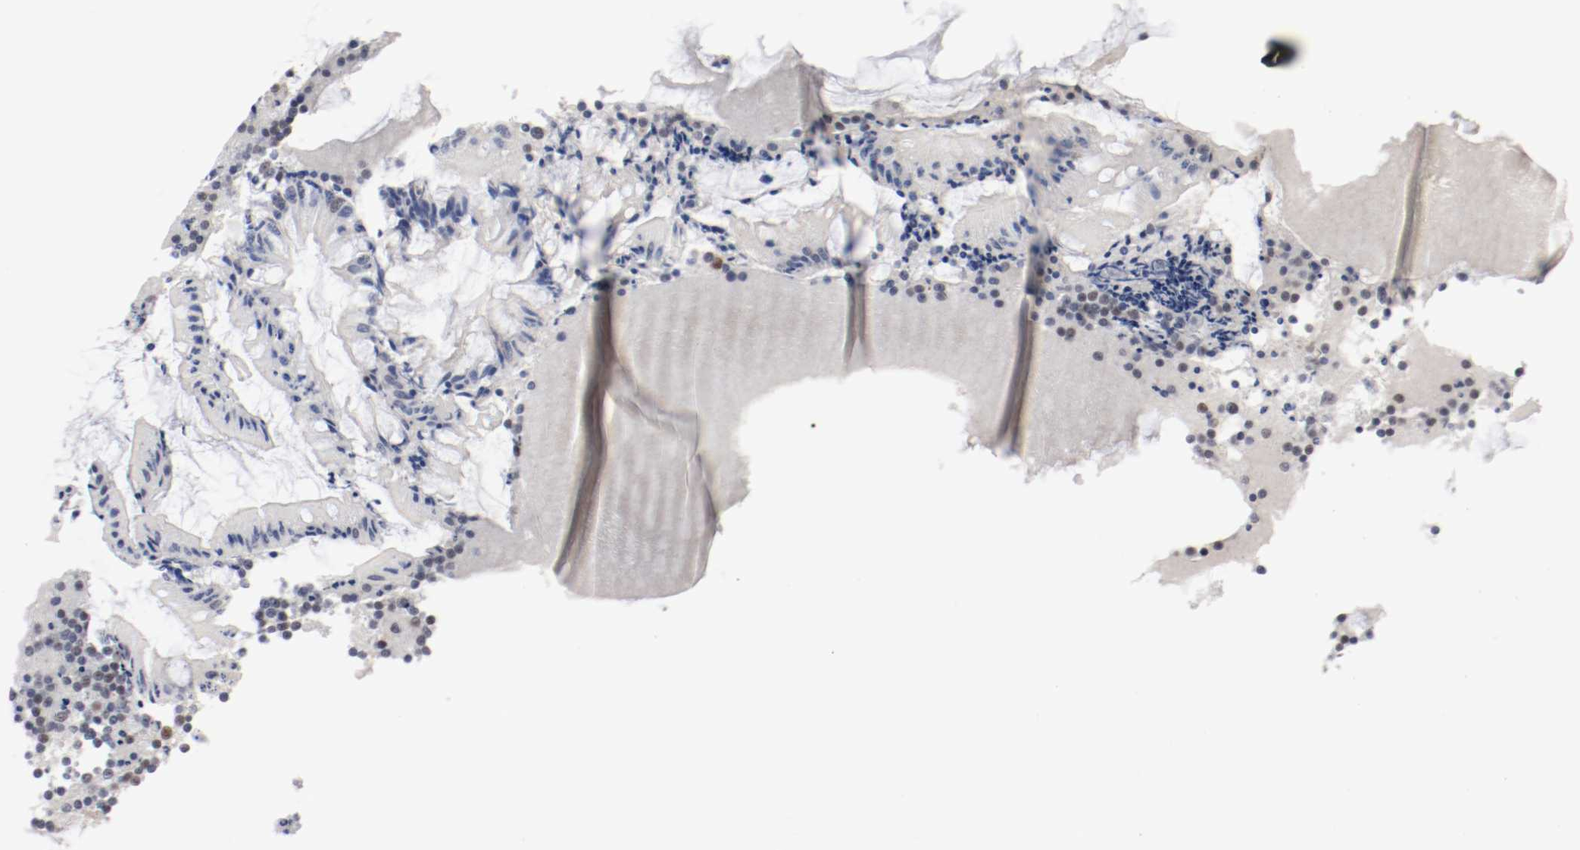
{"staining": {"intensity": "moderate", "quantity": ">75%", "location": "nuclear"}, "tissue": "appendix", "cell_type": "Glandular cells", "image_type": "normal", "snomed": [{"axis": "morphology", "description": "Normal tissue, NOS"}, {"axis": "topography", "description": "Appendix"}], "caption": "A histopathology image showing moderate nuclear expression in approximately >75% of glandular cells in benign appendix, as visualized by brown immunohistochemical staining.", "gene": "ARNT", "patient": {"sex": "female", "age": 66}}